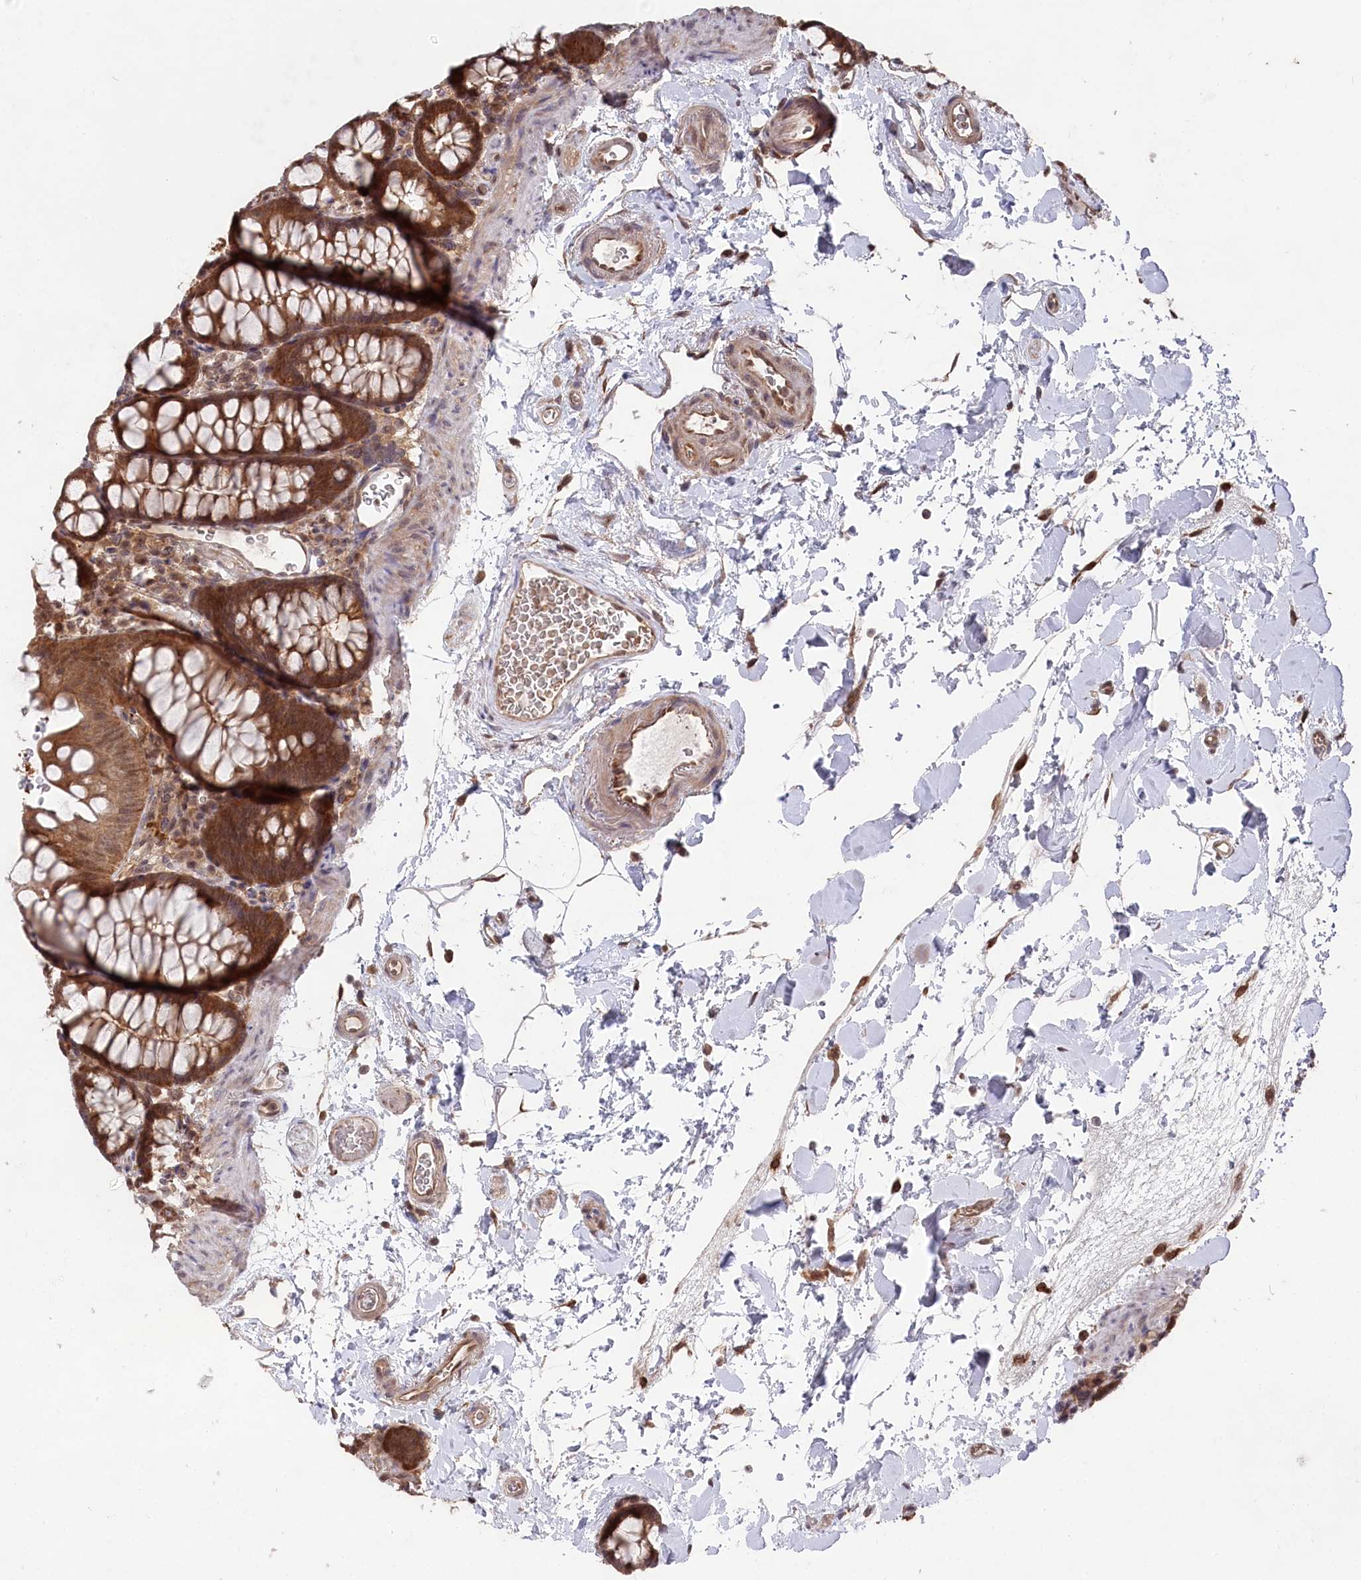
{"staining": {"intensity": "moderate", "quantity": ">75%", "location": "cytoplasmic/membranous,nuclear"}, "tissue": "colon", "cell_type": "Endothelial cells", "image_type": "normal", "snomed": [{"axis": "morphology", "description": "Normal tissue, NOS"}, {"axis": "topography", "description": "Colon"}], "caption": "Immunohistochemistry (IHC) staining of normal colon, which displays medium levels of moderate cytoplasmic/membranous,nuclear positivity in about >75% of endothelial cells indicating moderate cytoplasmic/membranous,nuclear protein positivity. The staining was performed using DAB (brown) for protein detection and nuclei were counterstained in hematoxylin (blue).", "gene": "PSMA1", "patient": {"sex": "male", "age": 75}}